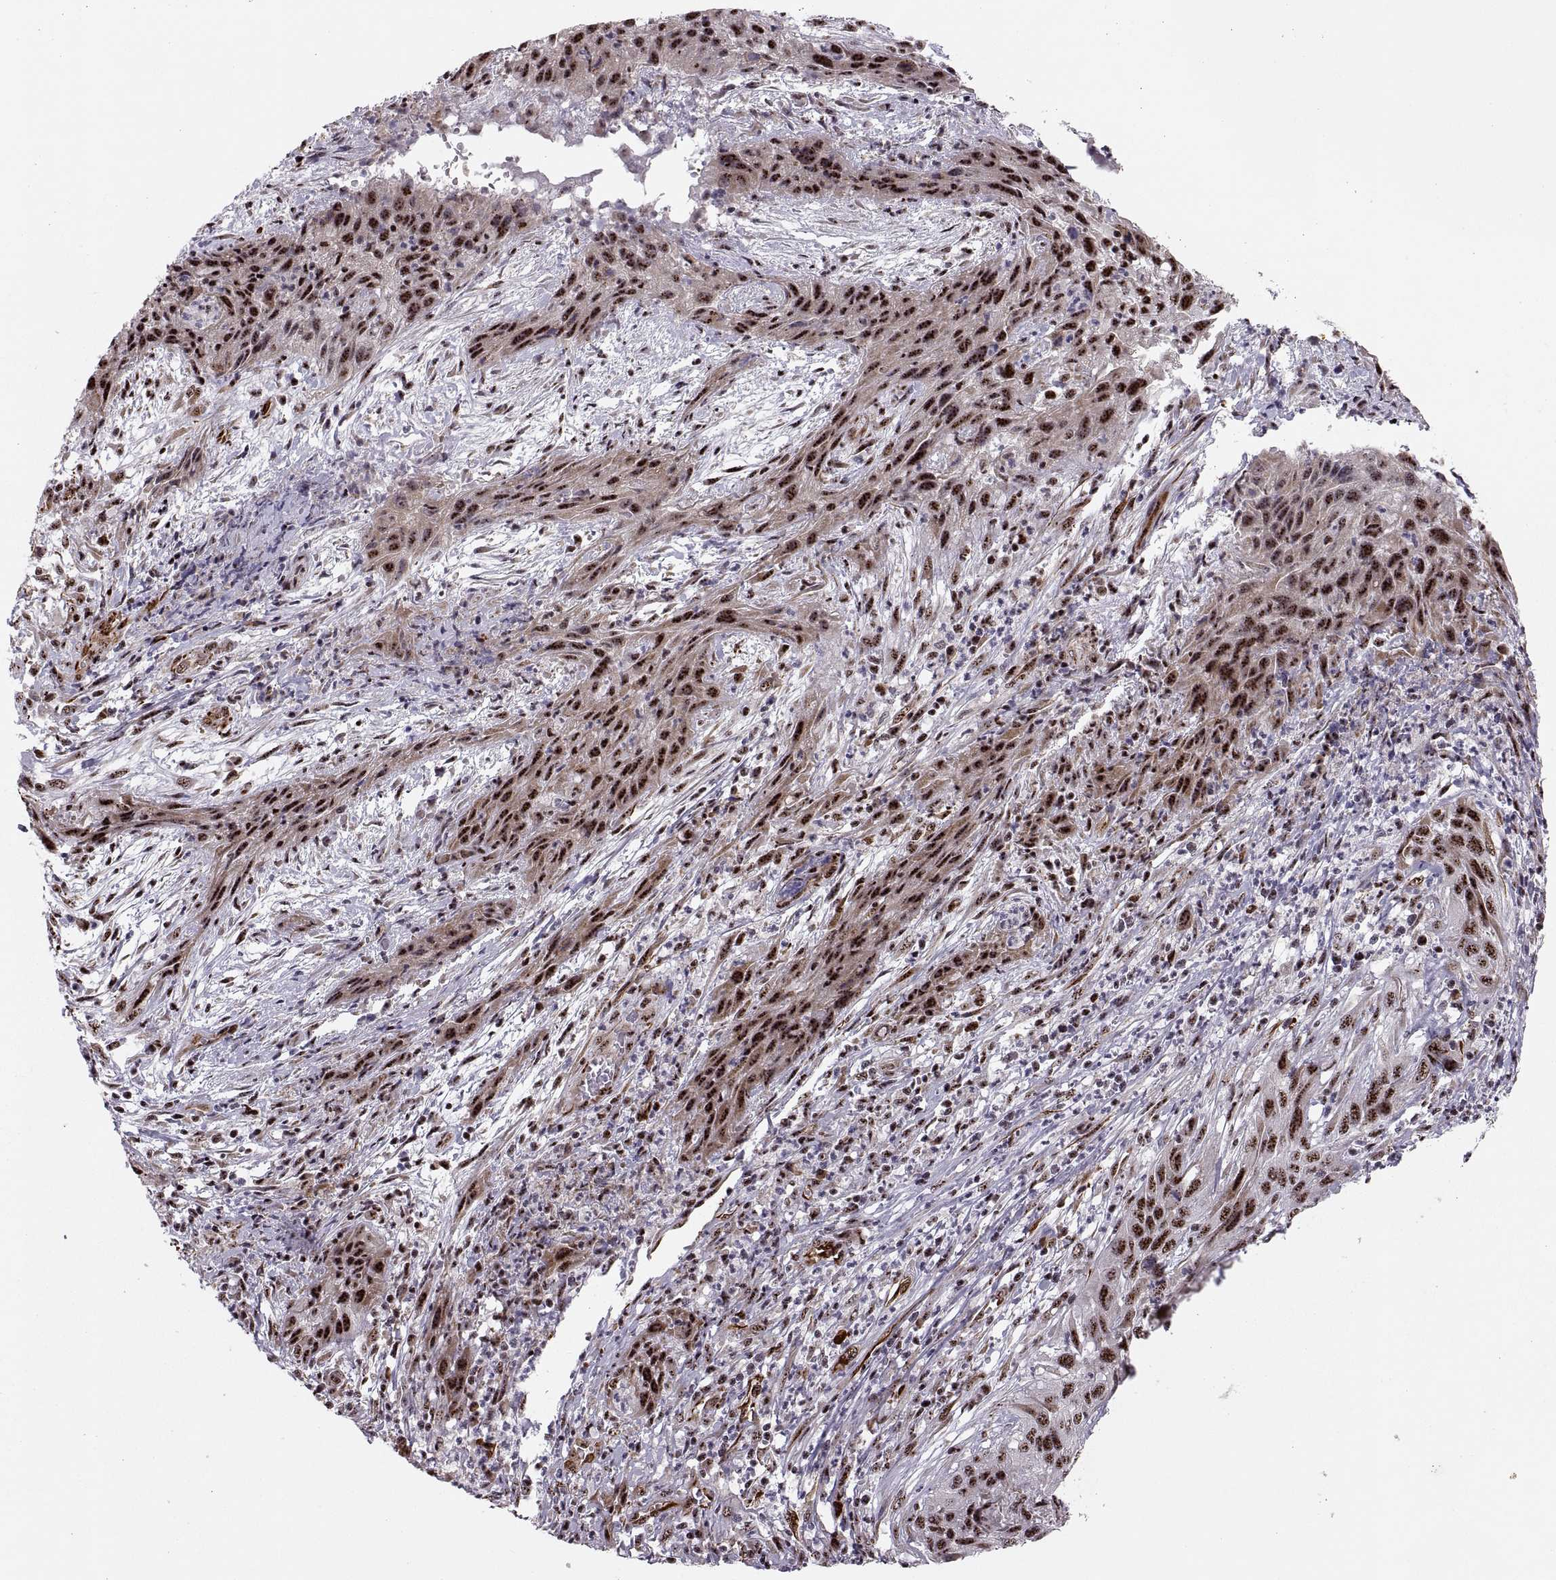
{"staining": {"intensity": "strong", "quantity": ">75%", "location": "nuclear"}, "tissue": "cervical cancer", "cell_type": "Tumor cells", "image_type": "cancer", "snomed": [{"axis": "morphology", "description": "Squamous cell carcinoma, NOS"}, {"axis": "topography", "description": "Cervix"}], "caption": "Immunohistochemical staining of cervical cancer (squamous cell carcinoma) shows strong nuclear protein expression in about >75% of tumor cells.", "gene": "ZCCHC17", "patient": {"sex": "female", "age": 32}}